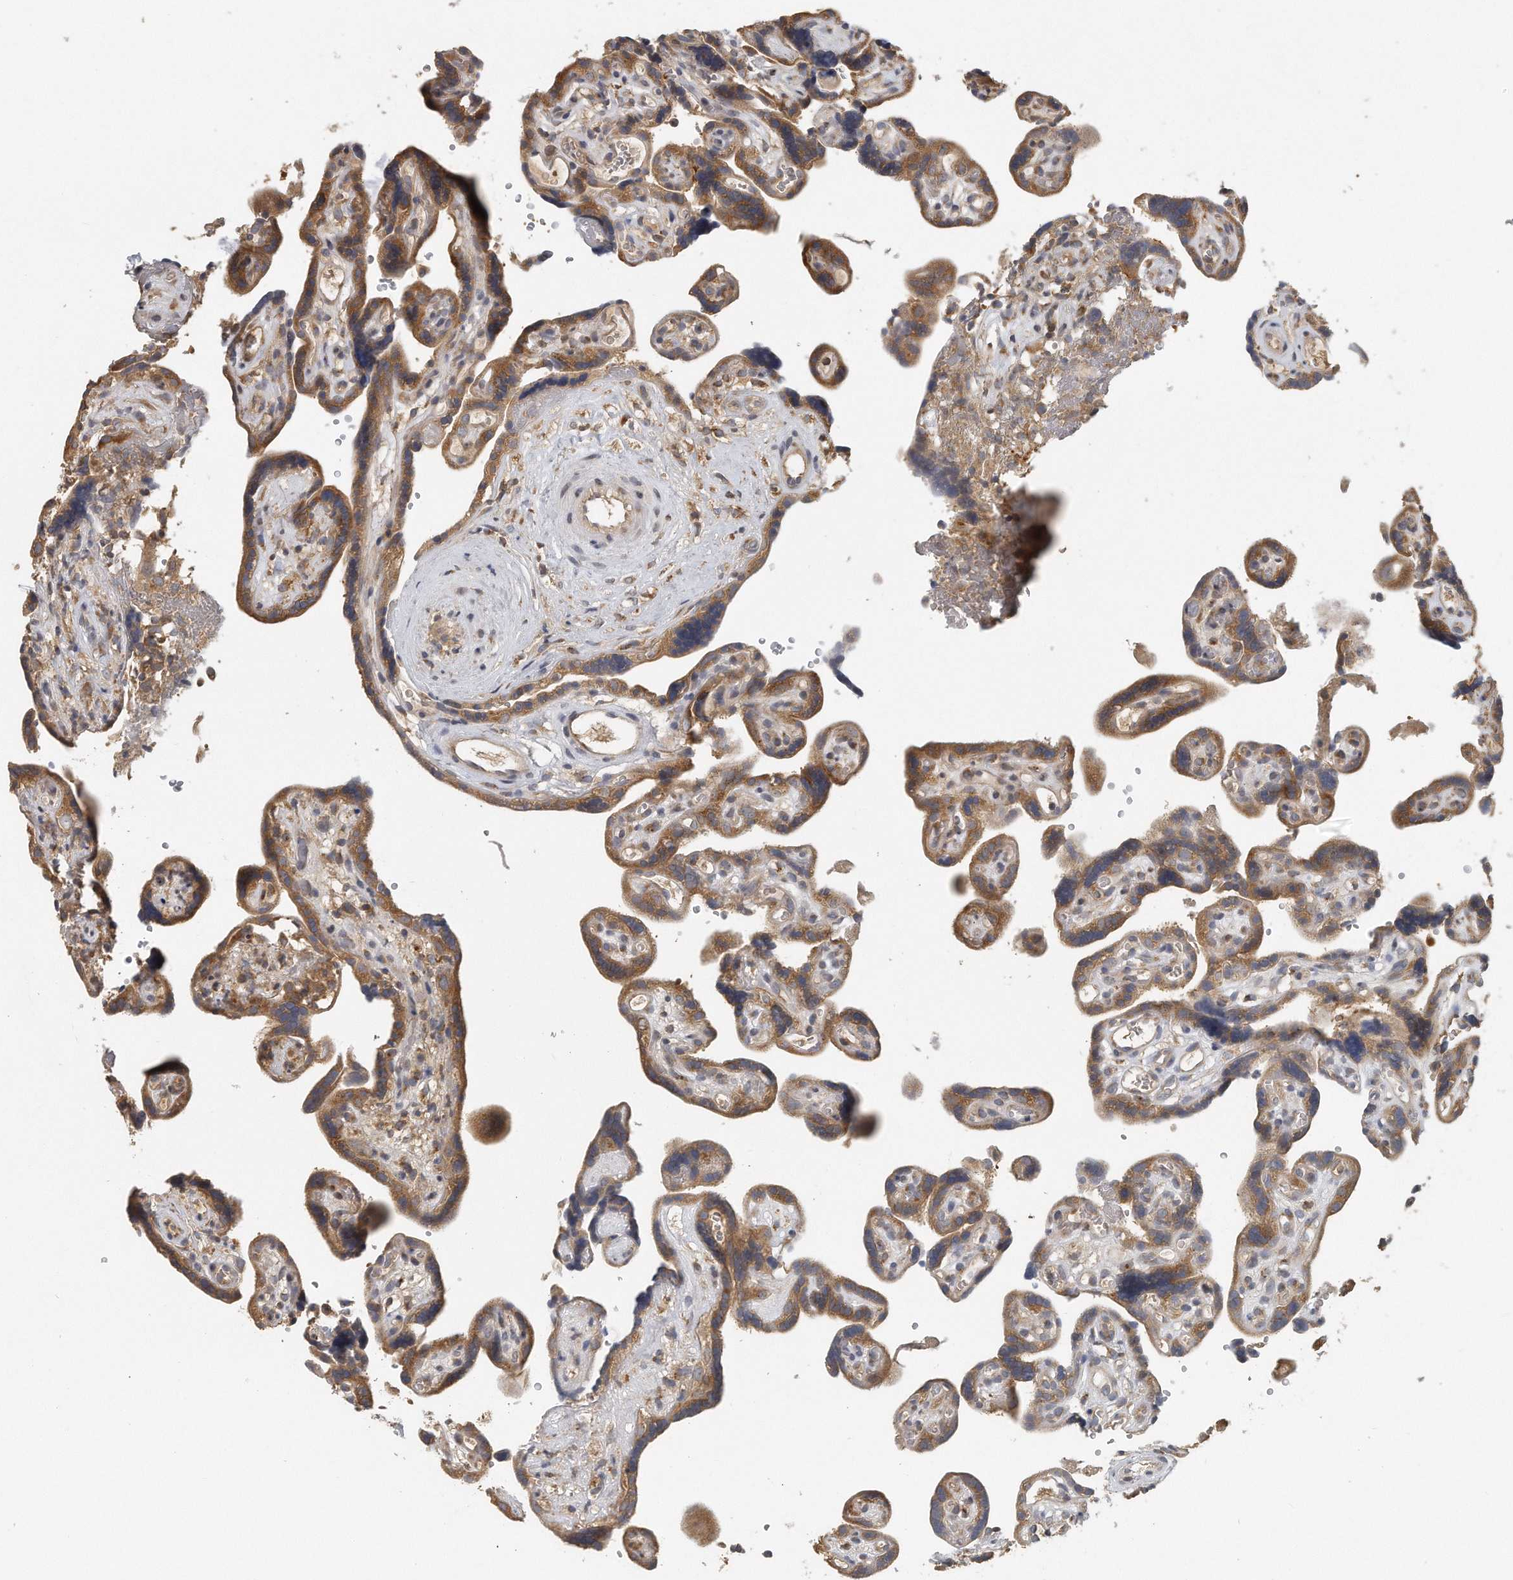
{"staining": {"intensity": "moderate", "quantity": ">75%", "location": "cytoplasmic/membranous"}, "tissue": "placenta", "cell_type": "Decidual cells", "image_type": "normal", "snomed": [{"axis": "morphology", "description": "Normal tissue, NOS"}, {"axis": "topography", "description": "Placenta"}], "caption": "A brown stain shows moderate cytoplasmic/membranous positivity of a protein in decidual cells of unremarkable human placenta. The staining was performed using DAB (3,3'-diaminobenzidine) to visualize the protein expression in brown, while the nuclei were stained in blue with hematoxylin (Magnification: 20x).", "gene": "EIF3I", "patient": {"sex": "female", "age": 30}}